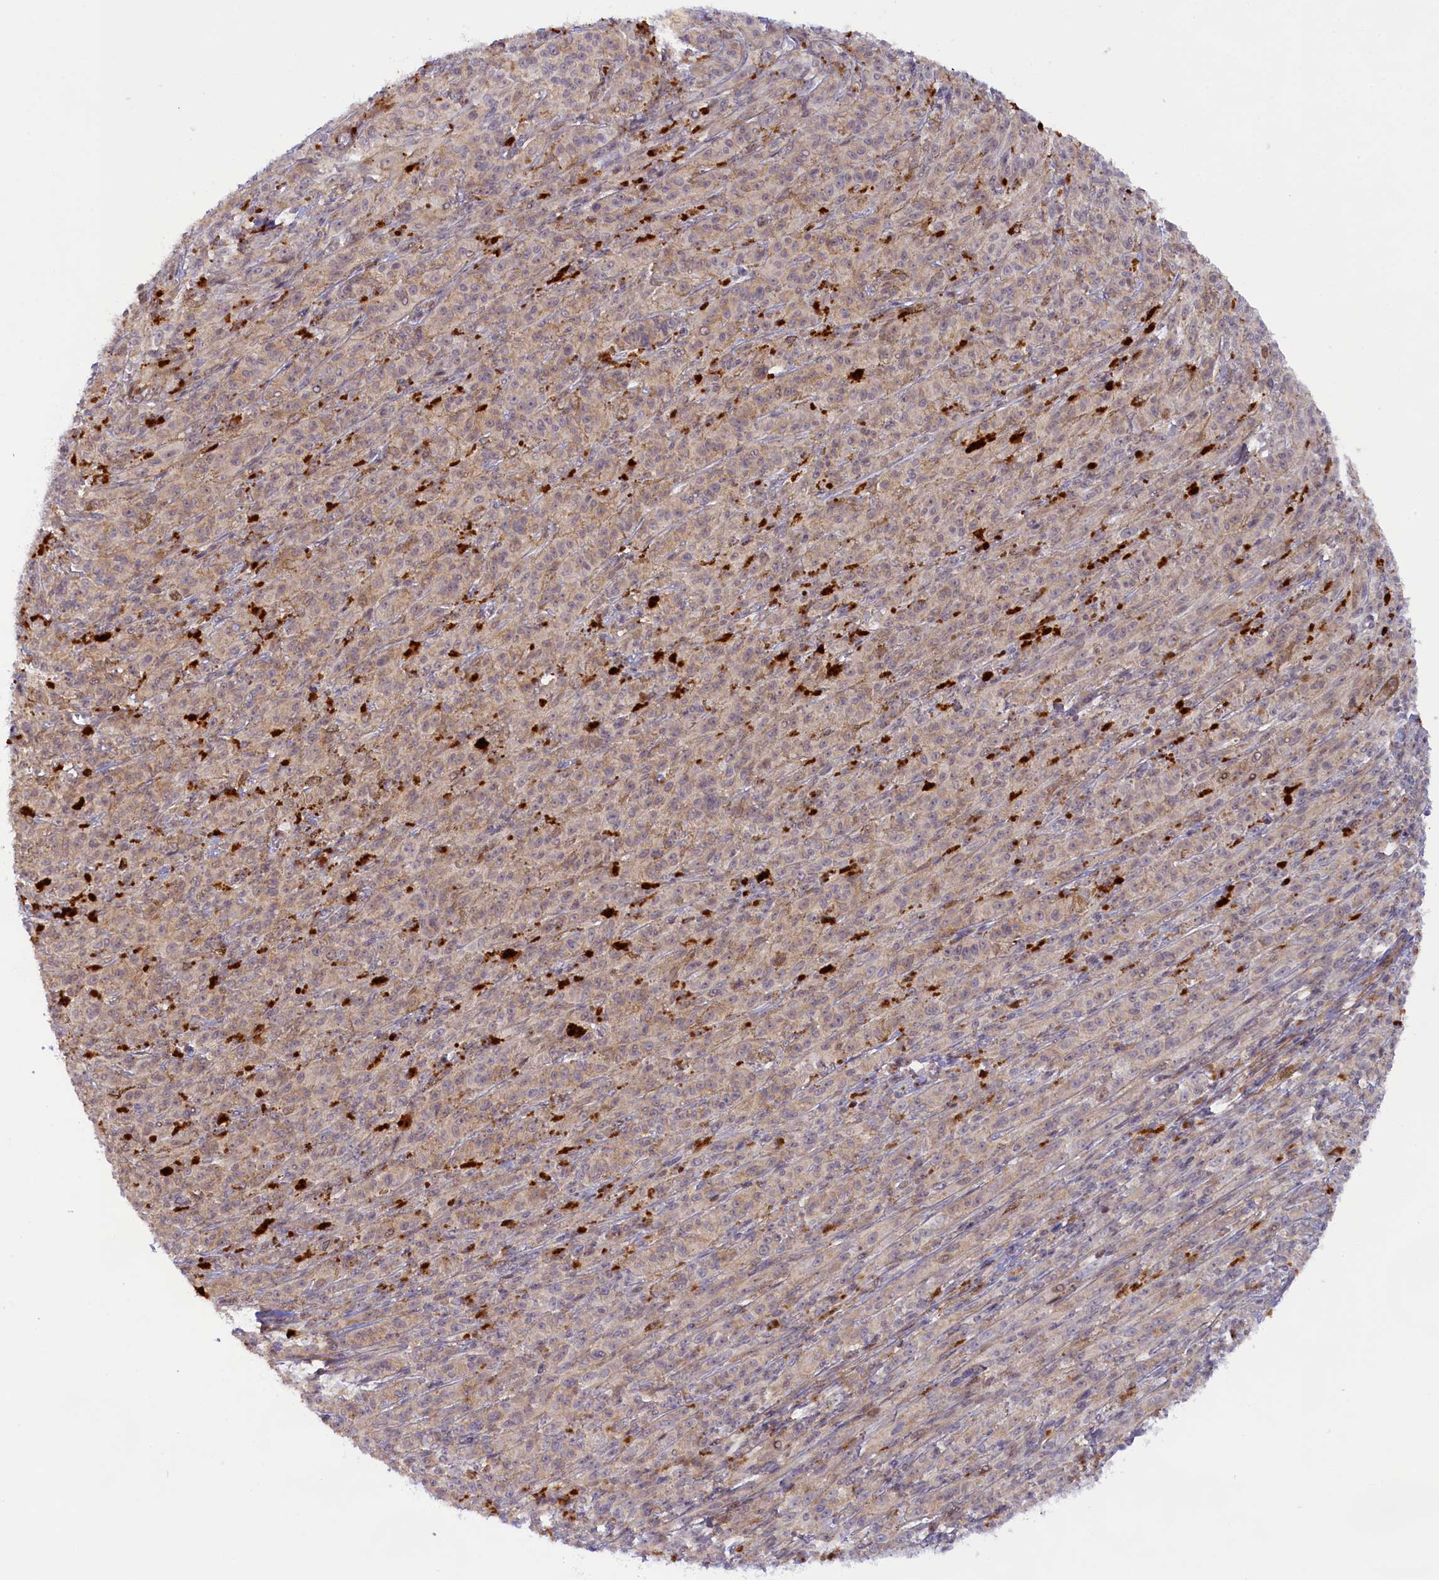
{"staining": {"intensity": "weak", "quantity": "<25%", "location": "cytoplasmic/membranous,nuclear"}, "tissue": "melanoma", "cell_type": "Tumor cells", "image_type": "cancer", "snomed": [{"axis": "morphology", "description": "Malignant melanoma, NOS"}, {"axis": "topography", "description": "Skin"}], "caption": "Tumor cells are negative for protein expression in human malignant melanoma. (DAB immunohistochemistry (IHC), high magnification).", "gene": "CCL23", "patient": {"sex": "female", "age": 52}}